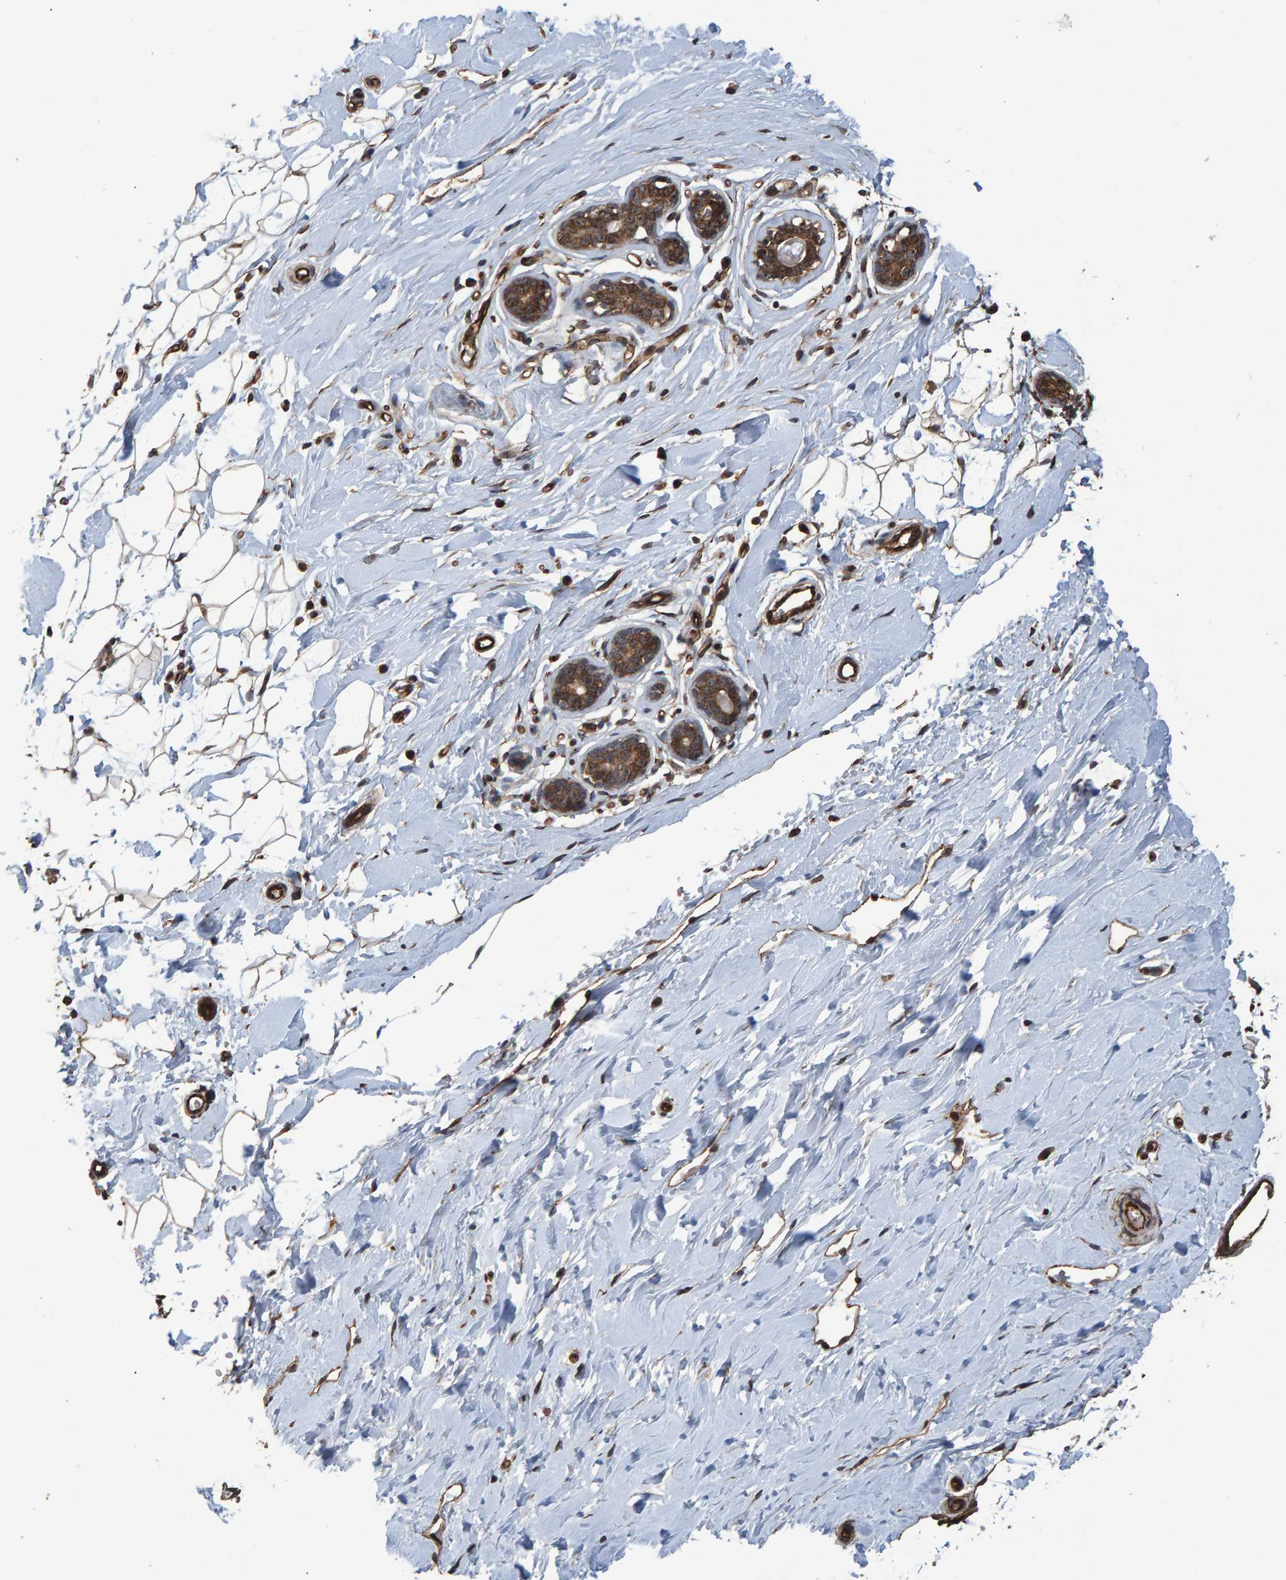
{"staining": {"intensity": "weak", "quantity": "25%-75%", "location": "cytoplasmic/membranous"}, "tissue": "breast", "cell_type": "Adipocytes", "image_type": "normal", "snomed": [{"axis": "morphology", "description": "Normal tissue, NOS"}, {"axis": "topography", "description": "Breast"}], "caption": "High-magnification brightfield microscopy of normal breast stained with DAB (brown) and counterstained with hematoxylin (blue). adipocytes exhibit weak cytoplasmic/membranous staining is present in approximately25%-75% of cells. (Stains: DAB (3,3'-diaminobenzidine) in brown, nuclei in blue, Microscopy: brightfield microscopy at high magnification).", "gene": "TRIM68", "patient": {"sex": "female", "age": 23}}